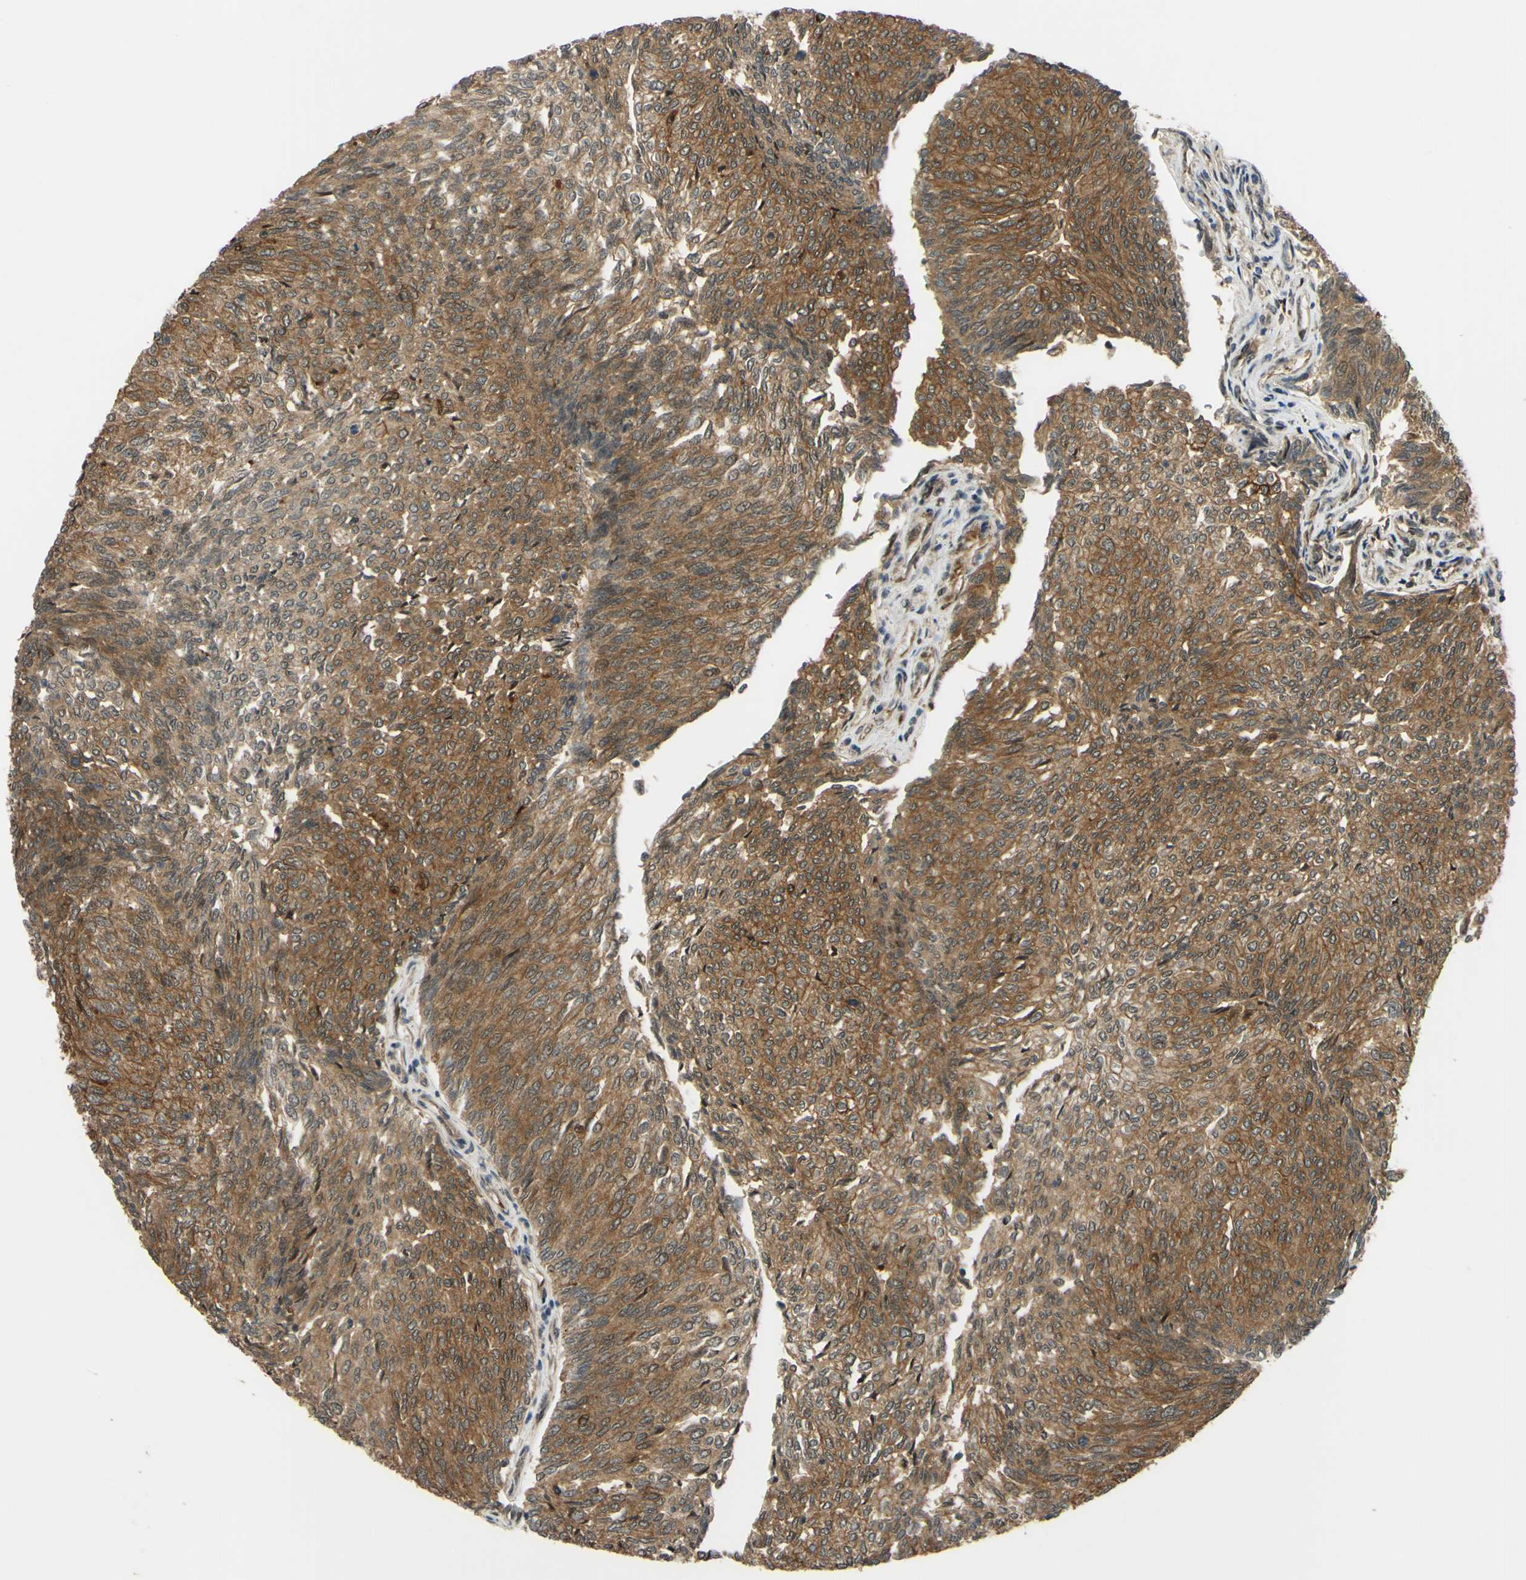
{"staining": {"intensity": "moderate", "quantity": ">75%", "location": "cytoplasmic/membranous"}, "tissue": "urothelial cancer", "cell_type": "Tumor cells", "image_type": "cancer", "snomed": [{"axis": "morphology", "description": "Urothelial carcinoma, Low grade"}, {"axis": "topography", "description": "Urinary bladder"}], "caption": "Immunohistochemistry staining of low-grade urothelial carcinoma, which reveals medium levels of moderate cytoplasmic/membranous positivity in approximately >75% of tumor cells indicating moderate cytoplasmic/membranous protein positivity. The staining was performed using DAB (brown) for protein detection and nuclei were counterstained in hematoxylin (blue).", "gene": "ABCC8", "patient": {"sex": "female", "age": 79}}